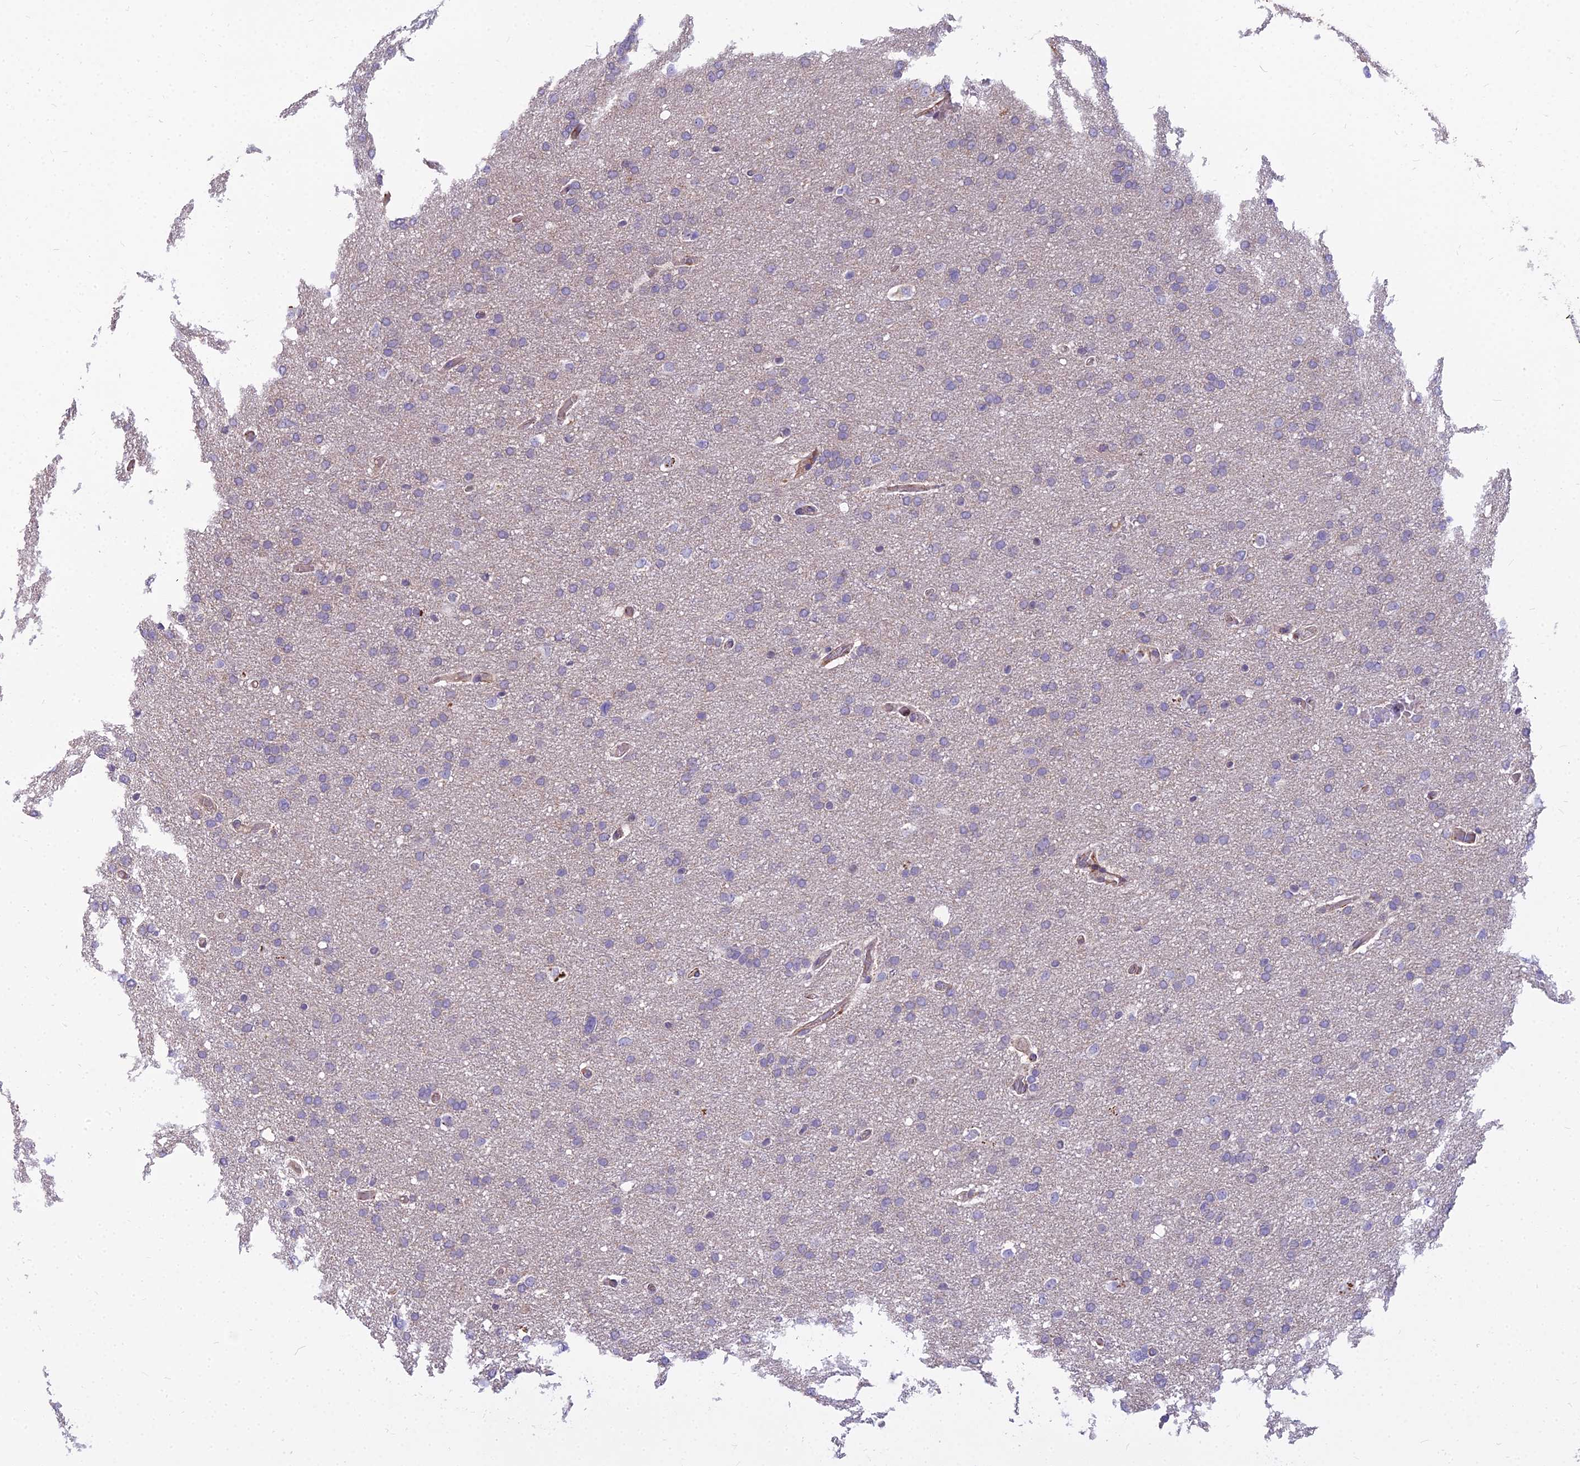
{"staining": {"intensity": "negative", "quantity": "none", "location": "none"}, "tissue": "glioma", "cell_type": "Tumor cells", "image_type": "cancer", "snomed": [{"axis": "morphology", "description": "Glioma, malignant, High grade"}, {"axis": "topography", "description": "Cerebral cortex"}], "caption": "High magnification brightfield microscopy of malignant high-grade glioma stained with DAB (3,3'-diaminobenzidine) (brown) and counterstained with hematoxylin (blue): tumor cells show no significant expression. (DAB immunohistochemistry (IHC), high magnification).", "gene": "GLYATL3", "patient": {"sex": "female", "age": 36}}